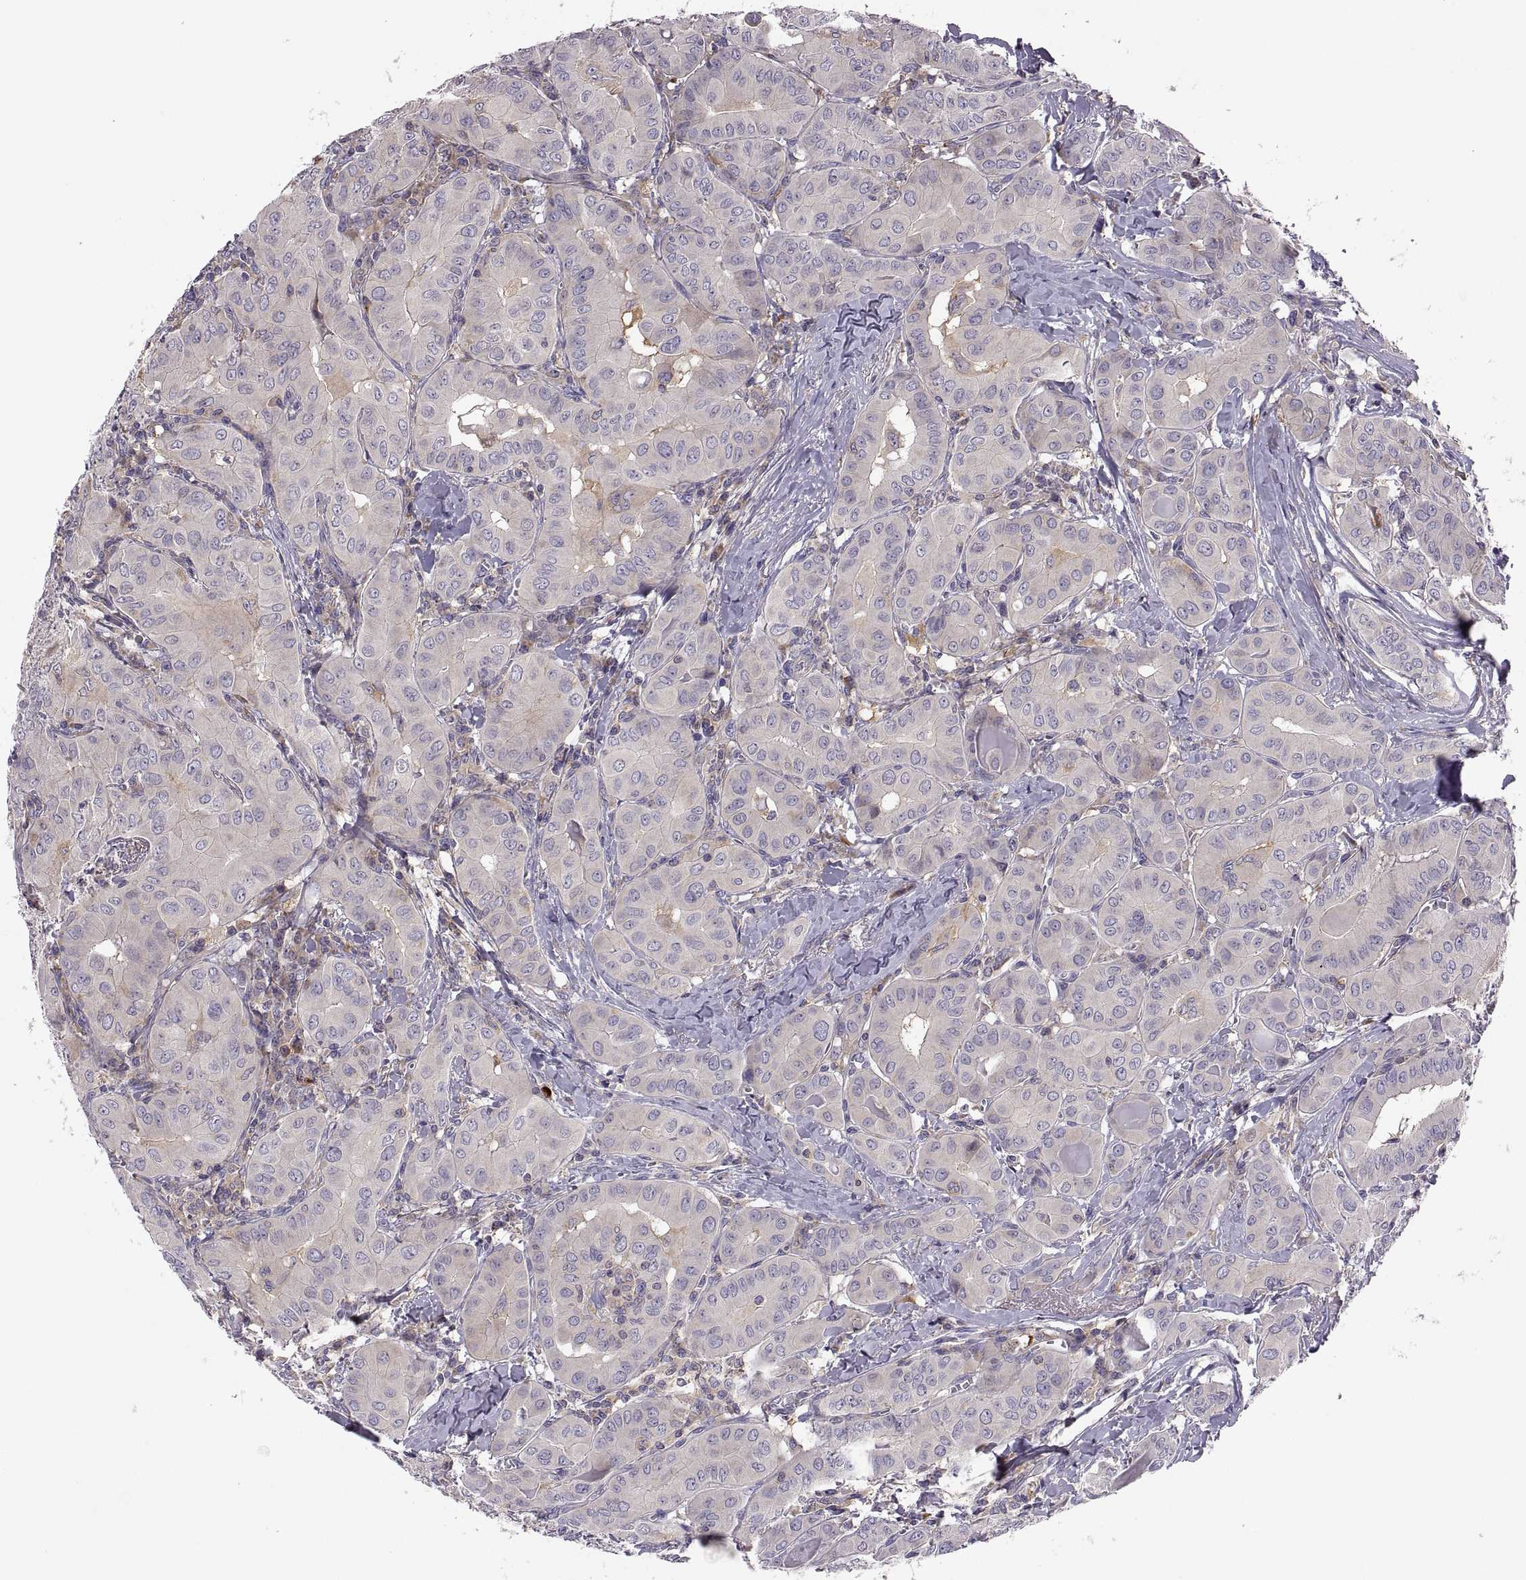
{"staining": {"intensity": "moderate", "quantity": "<25%", "location": "cytoplasmic/membranous"}, "tissue": "thyroid cancer", "cell_type": "Tumor cells", "image_type": "cancer", "snomed": [{"axis": "morphology", "description": "Papillary adenocarcinoma, NOS"}, {"axis": "topography", "description": "Thyroid gland"}], "caption": "Protein expression analysis of human papillary adenocarcinoma (thyroid) reveals moderate cytoplasmic/membranous expression in about <25% of tumor cells. (brown staining indicates protein expression, while blue staining denotes nuclei).", "gene": "SPATA32", "patient": {"sex": "female", "age": 37}}